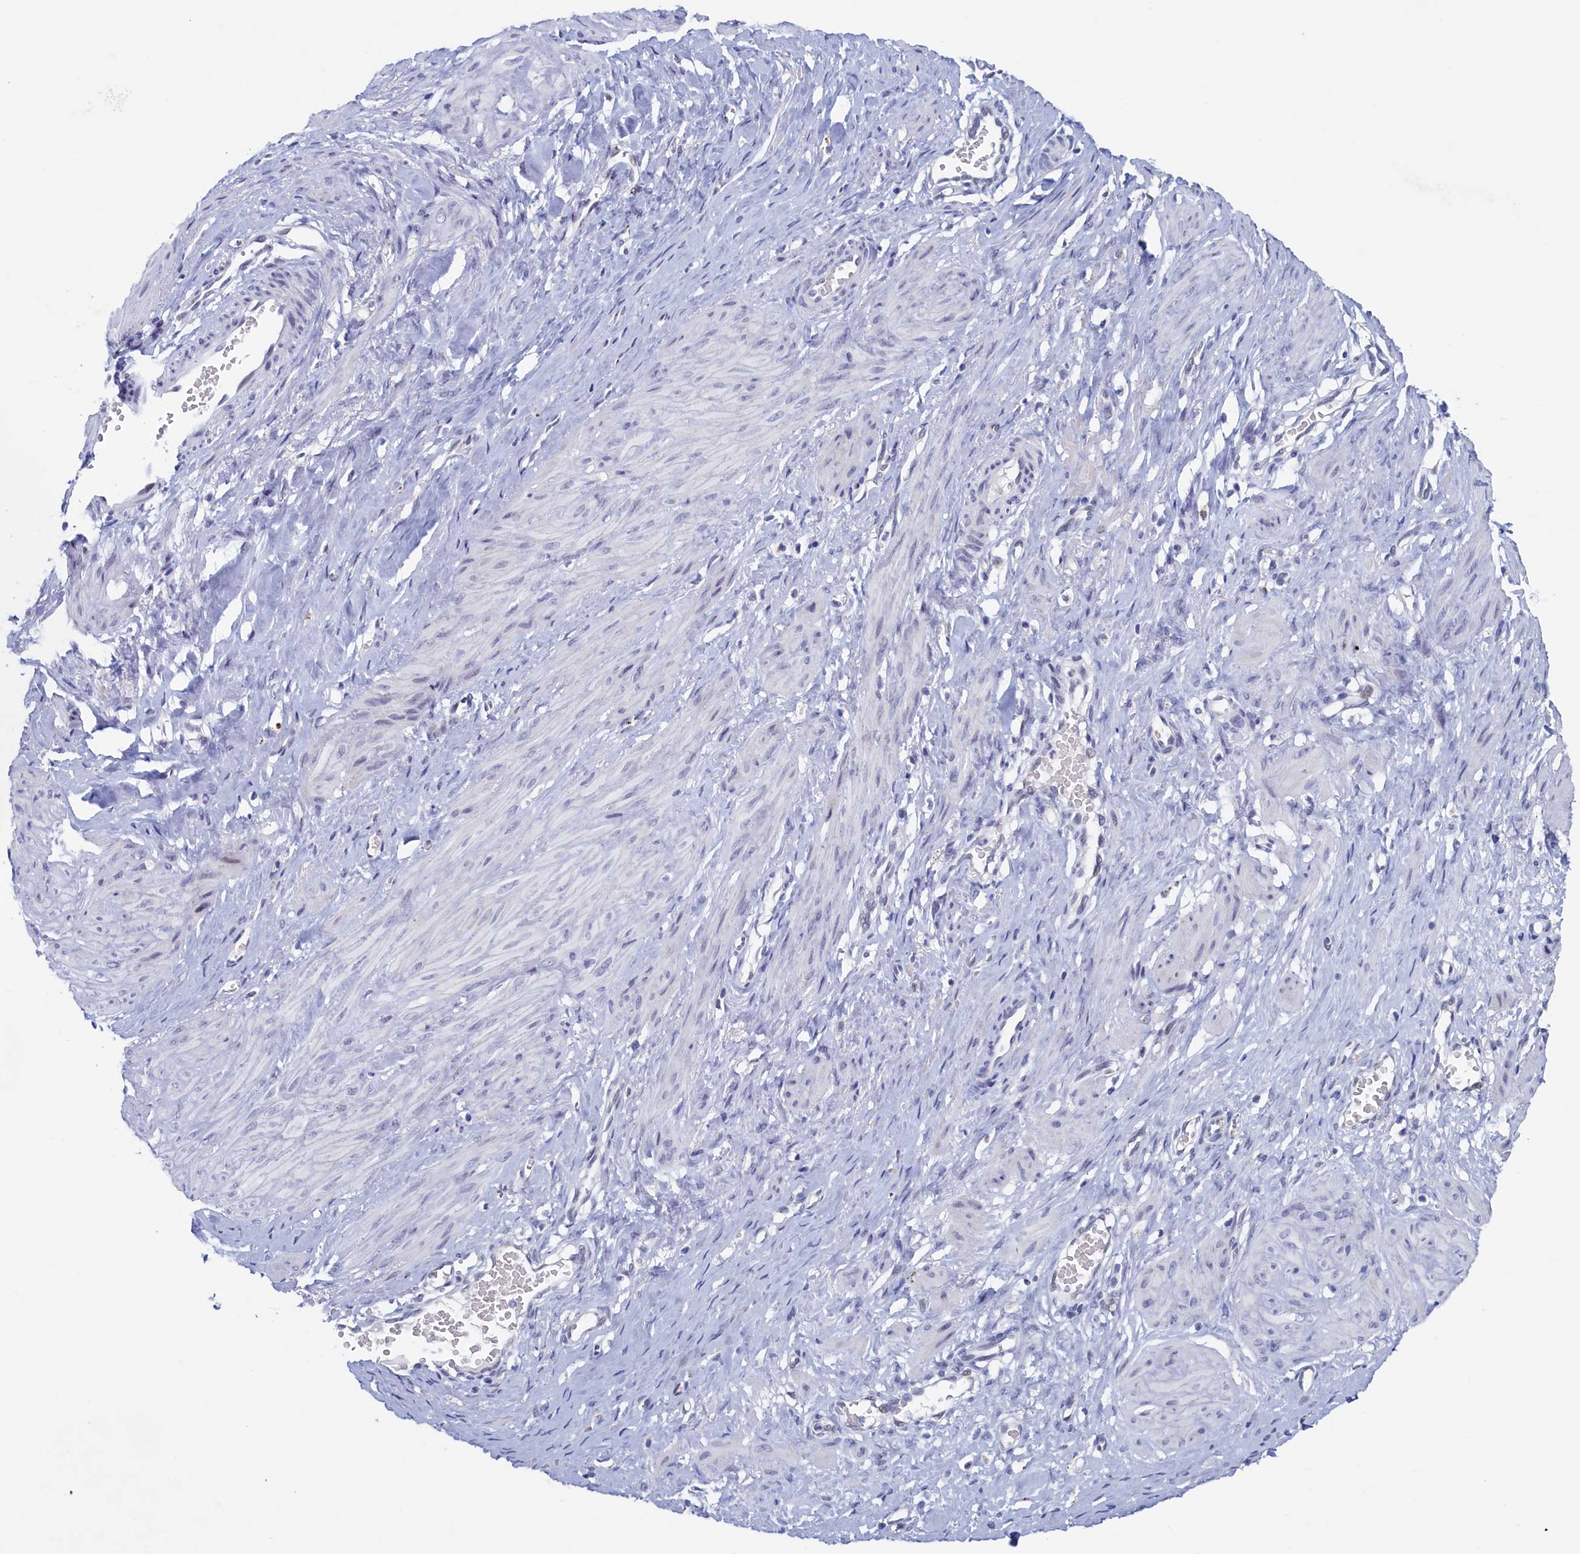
{"staining": {"intensity": "negative", "quantity": "none", "location": "none"}, "tissue": "smooth muscle", "cell_type": "Smooth muscle cells", "image_type": "normal", "snomed": [{"axis": "morphology", "description": "Normal tissue, NOS"}, {"axis": "topography", "description": "Endometrium"}], "caption": "Immunohistochemical staining of normal human smooth muscle displays no significant expression in smooth muscle cells. Brightfield microscopy of immunohistochemistry (IHC) stained with DAB (brown) and hematoxylin (blue), captured at high magnification.", "gene": "WDR76", "patient": {"sex": "female", "age": 33}}